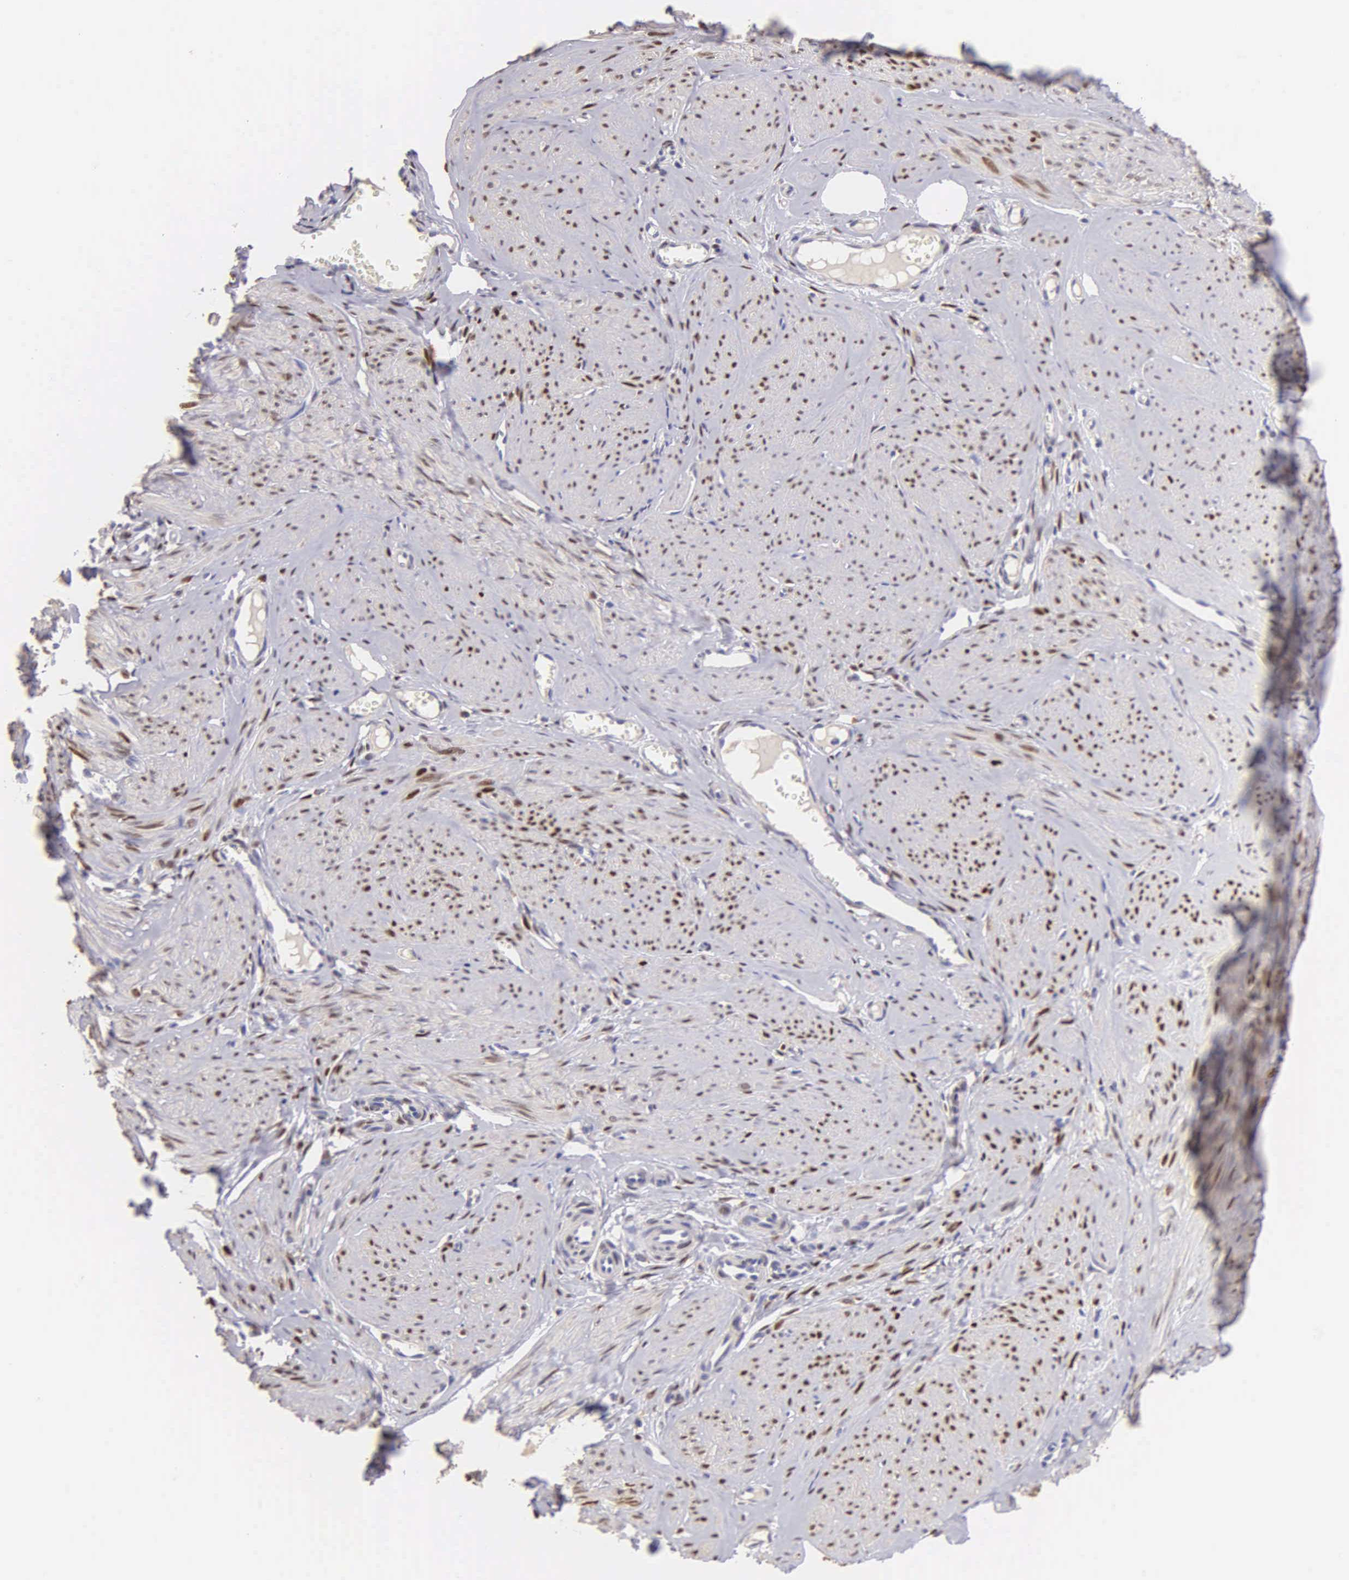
{"staining": {"intensity": "moderate", "quantity": "25%-75%", "location": "nuclear"}, "tissue": "smooth muscle", "cell_type": "Smooth muscle cells", "image_type": "normal", "snomed": [{"axis": "morphology", "description": "Normal tissue, NOS"}, {"axis": "topography", "description": "Uterus"}], "caption": "This image shows immunohistochemistry (IHC) staining of unremarkable human smooth muscle, with medium moderate nuclear expression in about 25%-75% of smooth muscle cells.", "gene": "ESR1", "patient": {"sex": "female", "age": 45}}